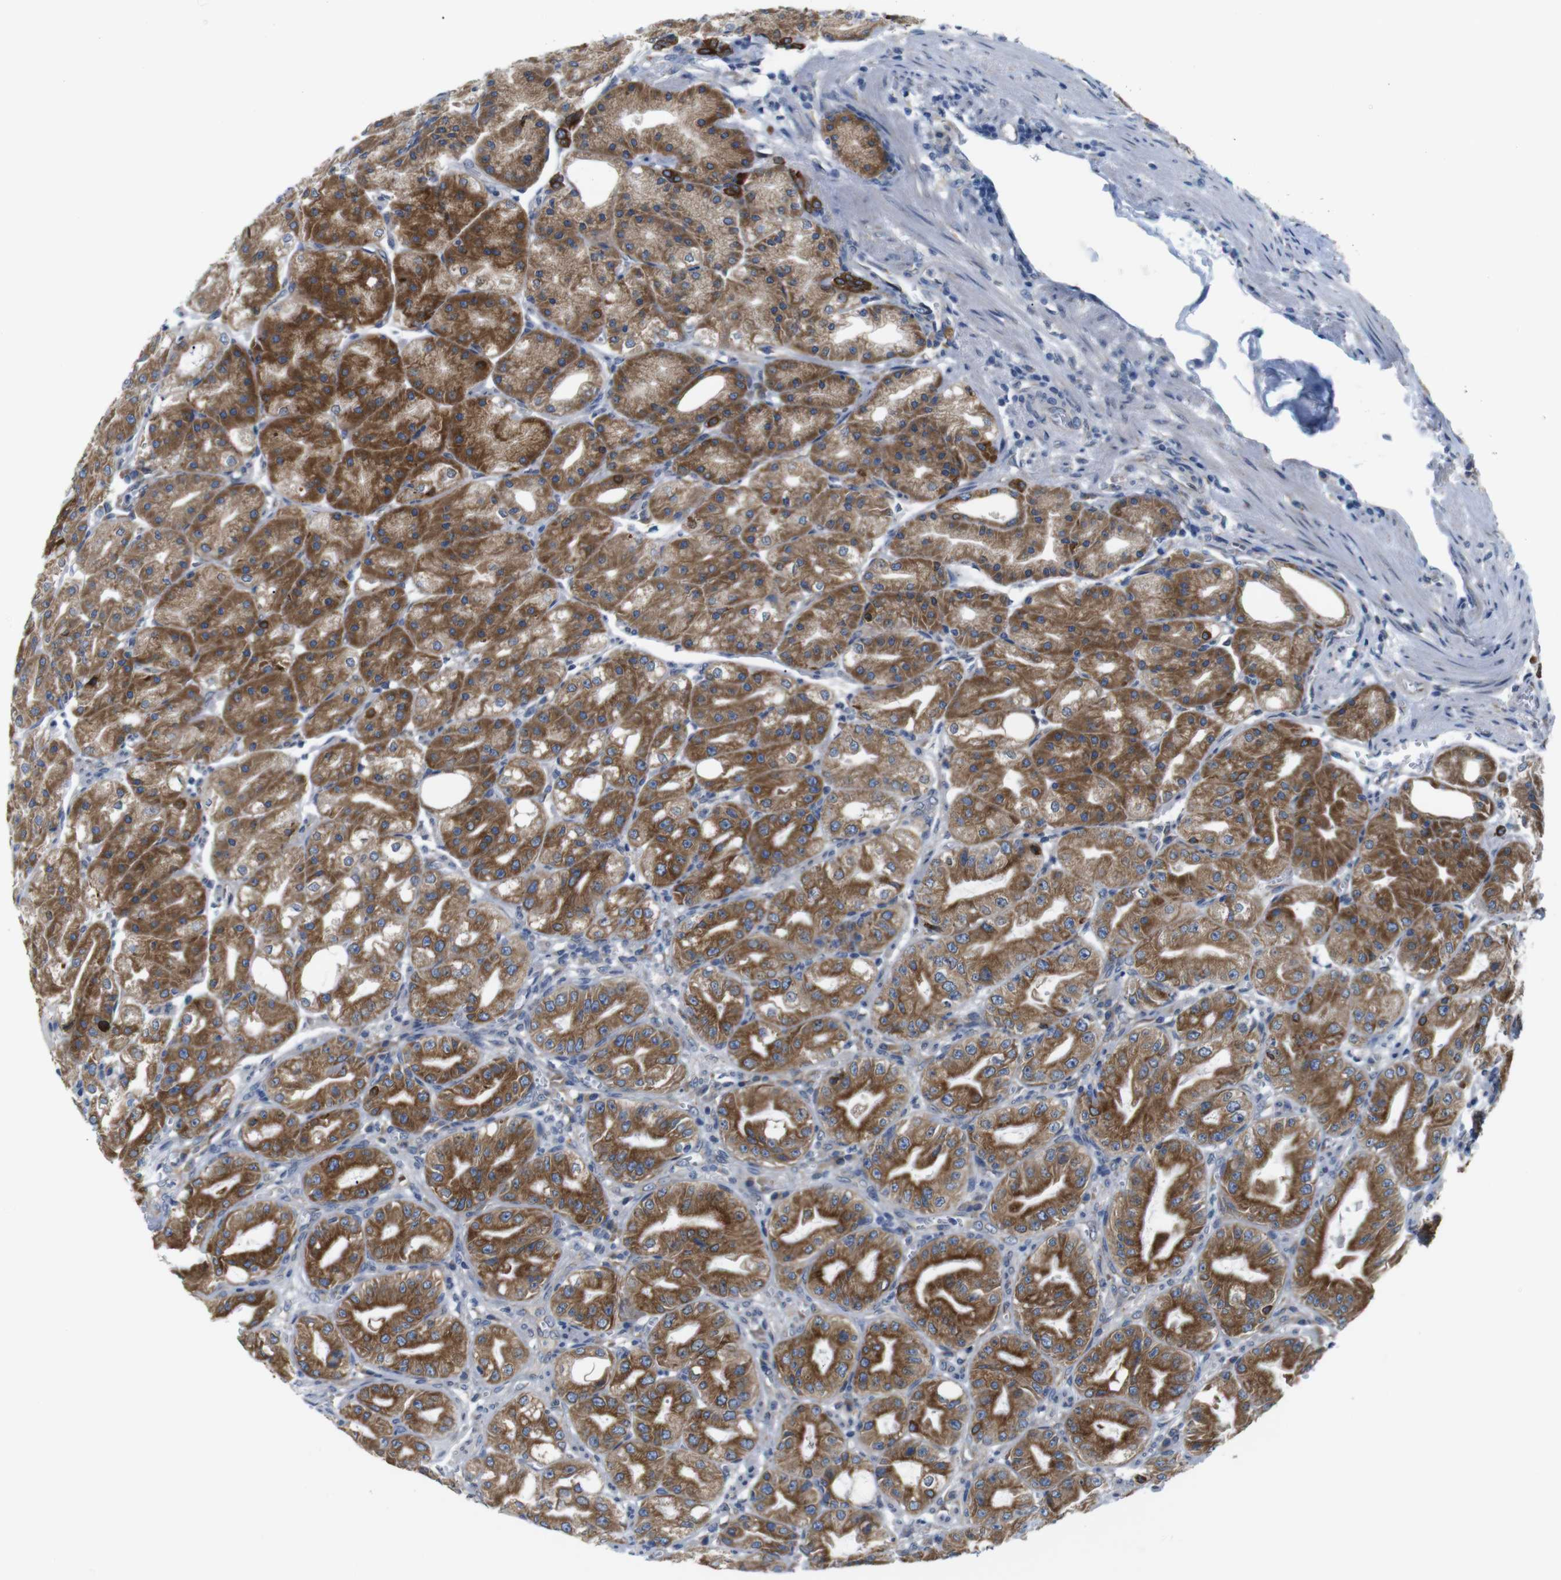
{"staining": {"intensity": "strong", "quantity": ">75%", "location": "cytoplasmic/membranous"}, "tissue": "stomach", "cell_type": "Glandular cells", "image_type": "normal", "snomed": [{"axis": "morphology", "description": "Normal tissue, NOS"}, {"axis": "topography", "description": "Stomach, lower"}], "caption": "Benign stomach was stained to show a protein in brown. There is high levels of strong cytoplasmic/membranous staining in about >75% of glandular cells.", "gene": "HACD3", "patient": {"sex": "male", "age": 71}}